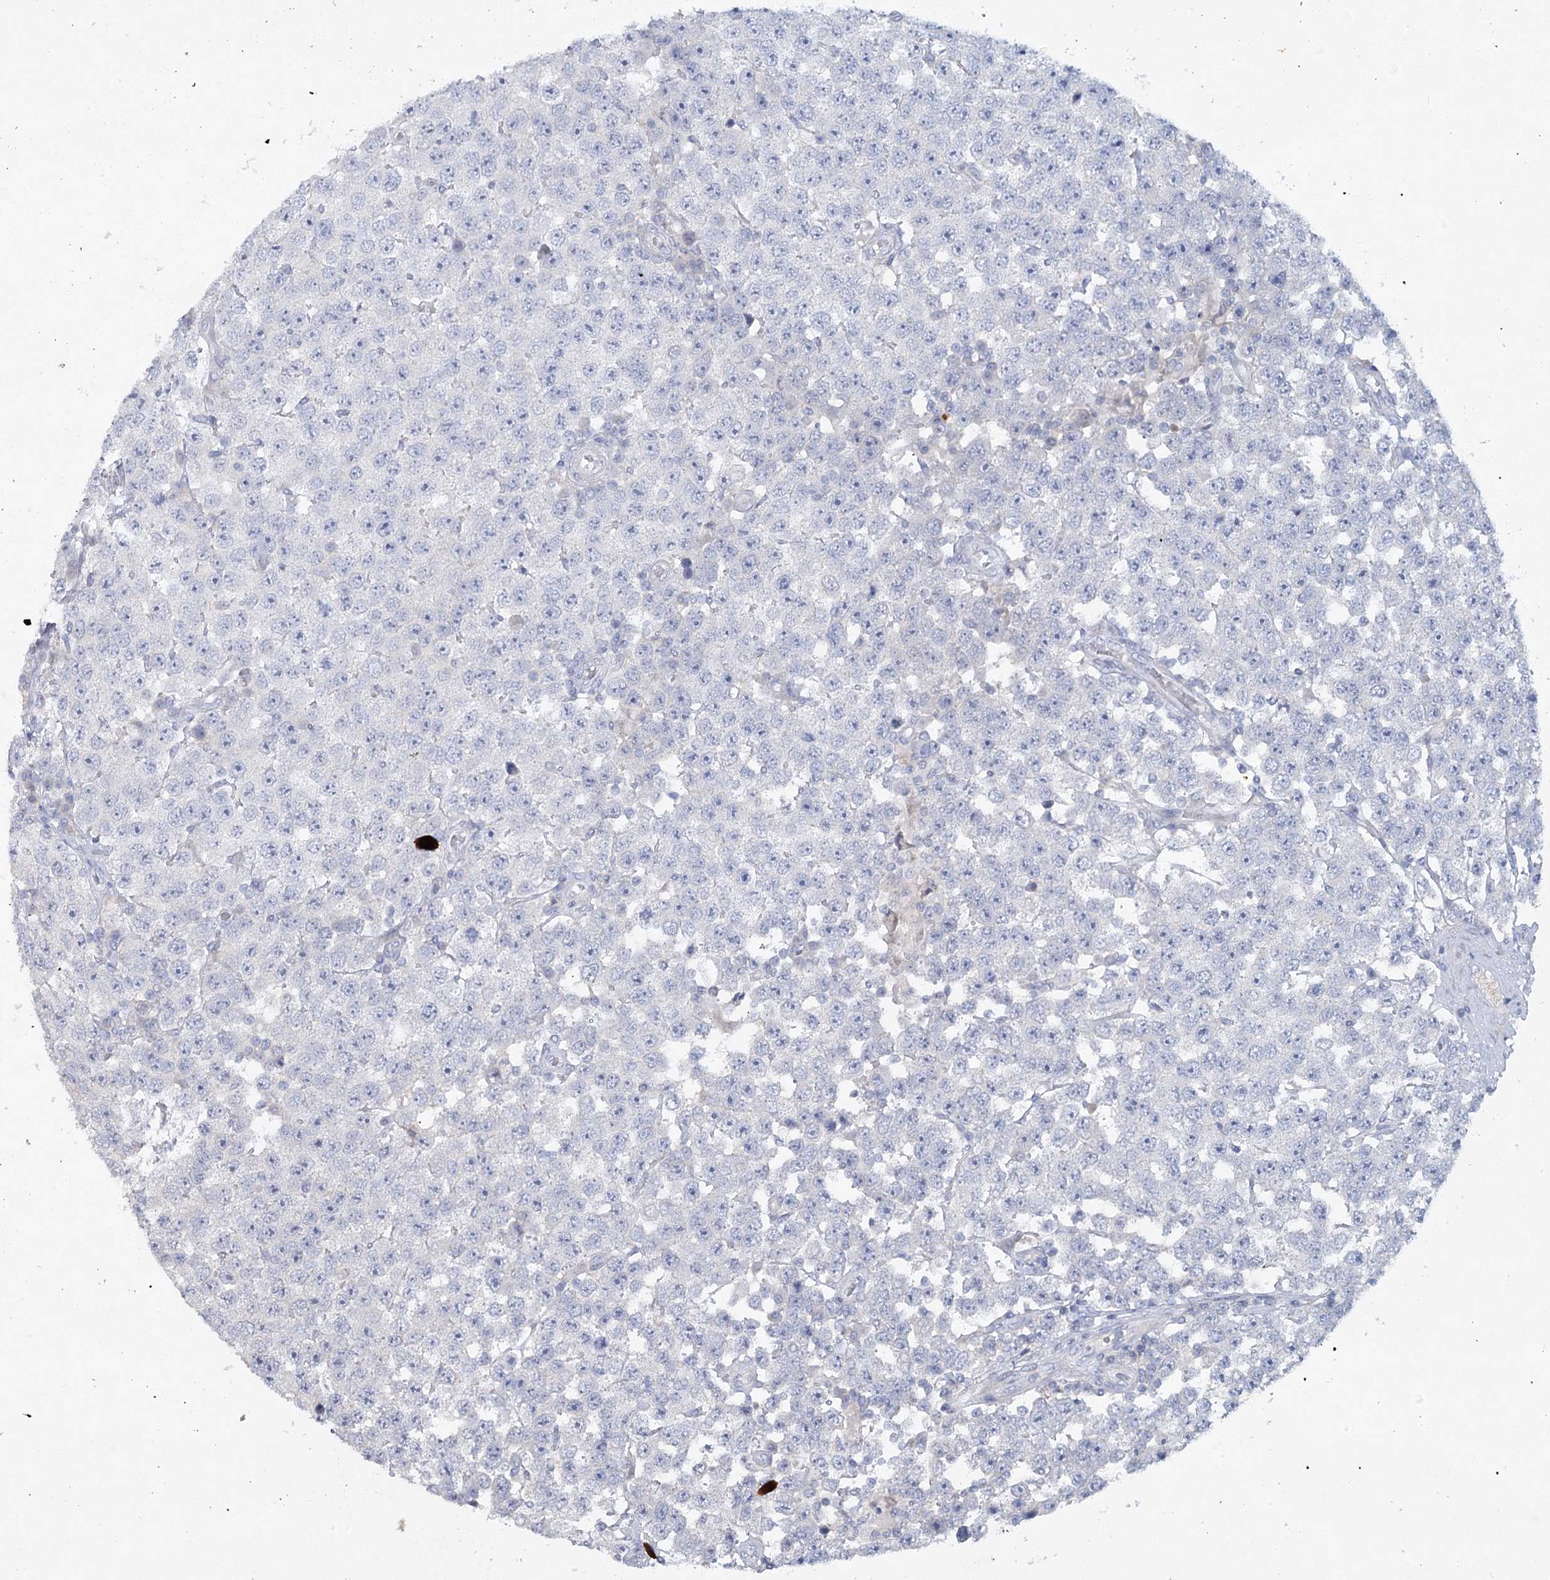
{"staining": {"intensity": "negative", "quantity": "none", "location": "none"}, "tissue": "testis cancer", "cell_type": "Tumor cells", "image_type": "cancer", "snomed": [{"axis": "morphology", "description": "Seminoma, NOS"}, {"axis": "topography", "description": "Testis"}], "caption": "Human seminoma (testis) stained for a protein using immunohistochemistry reveals no positivity in tumor cells.", "gene": "MAP3K13", "patient": {"sex": "male", "age": 28}}